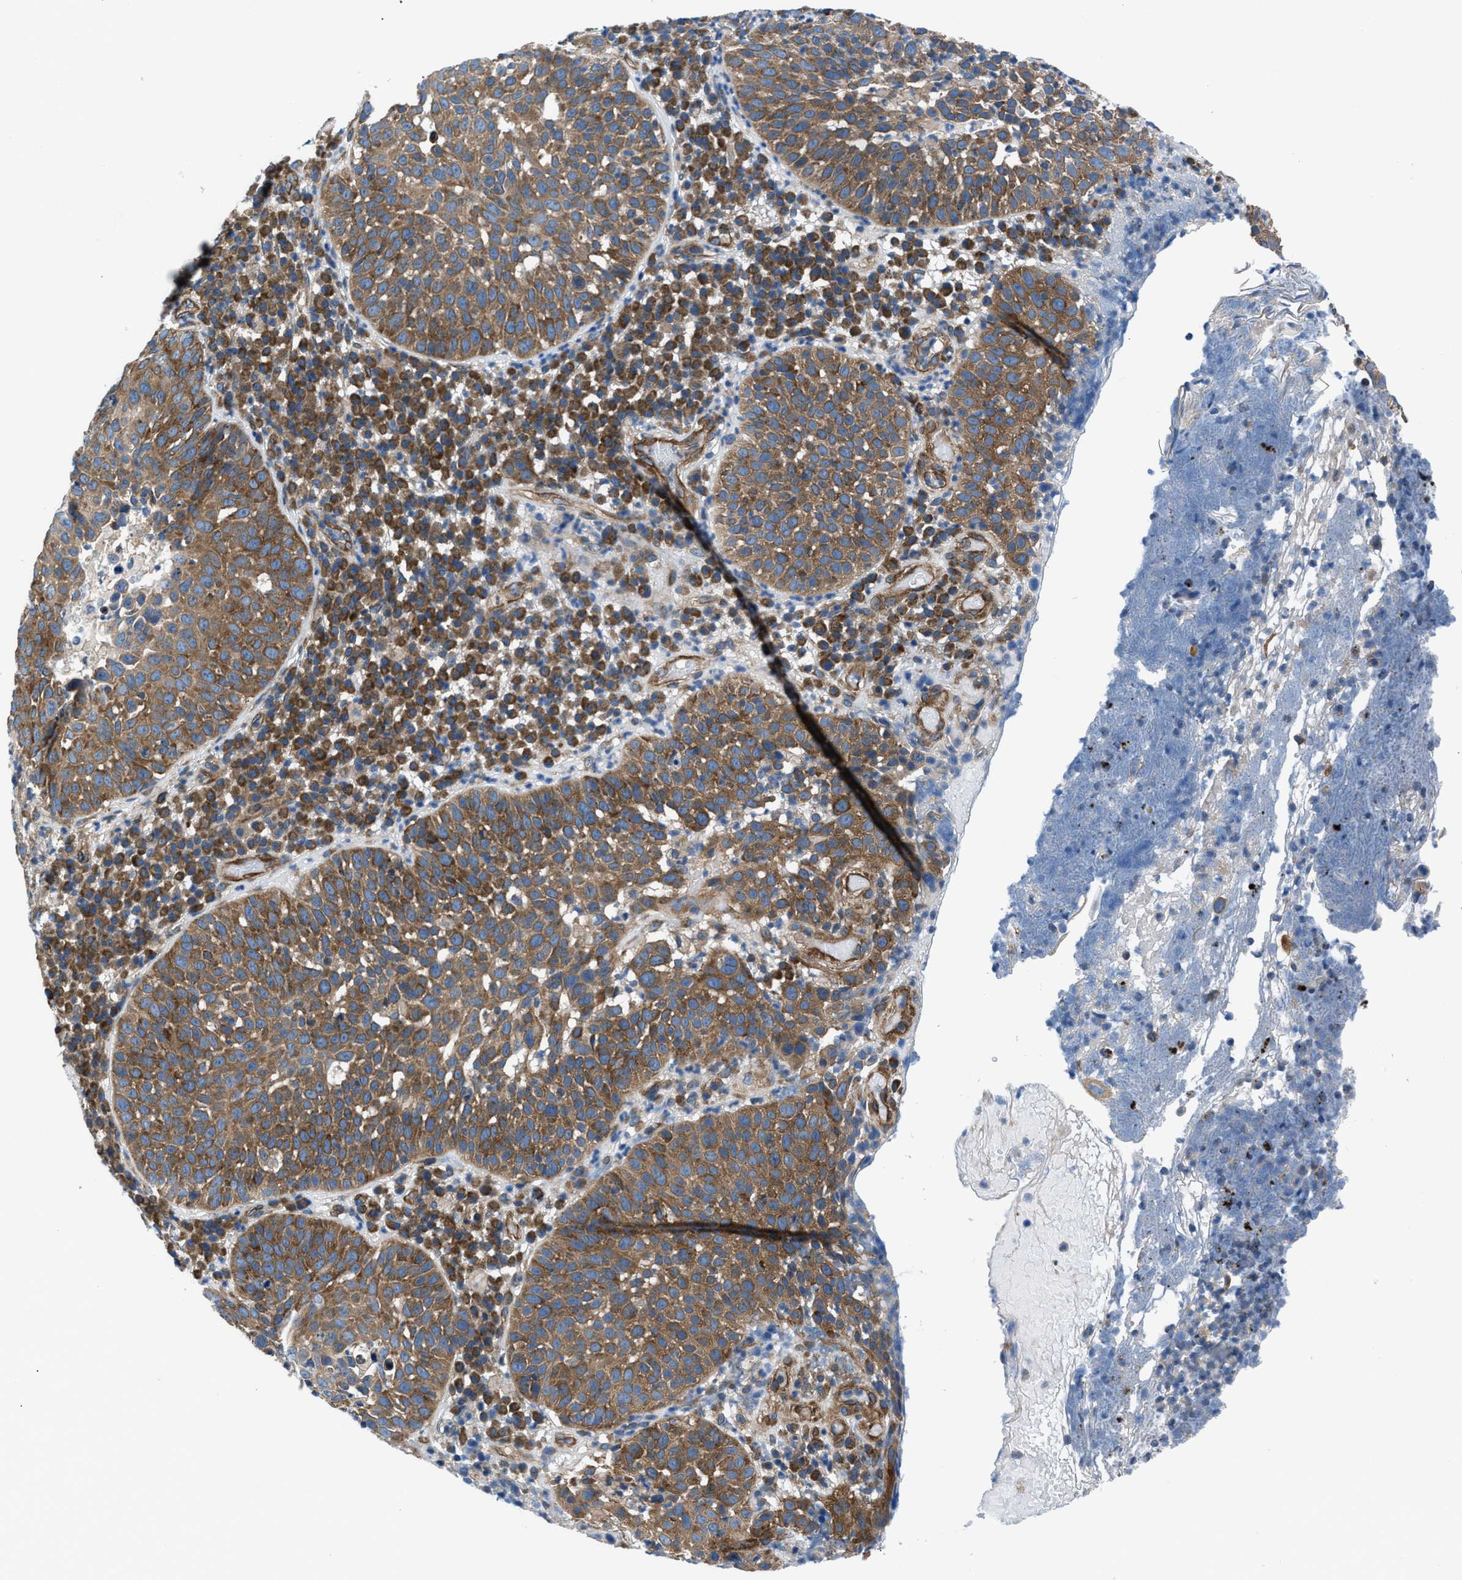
{"staining": {"intensity": "strong", "quantity": ">75%", "location": "cytoplasmic/membranous"}, "tissue": "skin cancer", "cell_type": "Tumor cells", "image_type": "cancer", "snomed": [{"axis": "morphology", "description": "Squamous cell carcinoma in situ, NOS"}, {"axis": "morphology", "description": "Squamous cell carcinoma, NOS"}, {"axis": "topography", "description": "Skin"}], "caption": "A histopathology image of human squamous cell carcinoma (skin) stained for a protein reveals strong cytoplasmic/membranous brown staining in tumor cells.", "gene": "TRIP4", "patient": {"sex": "male", "age": 93}}